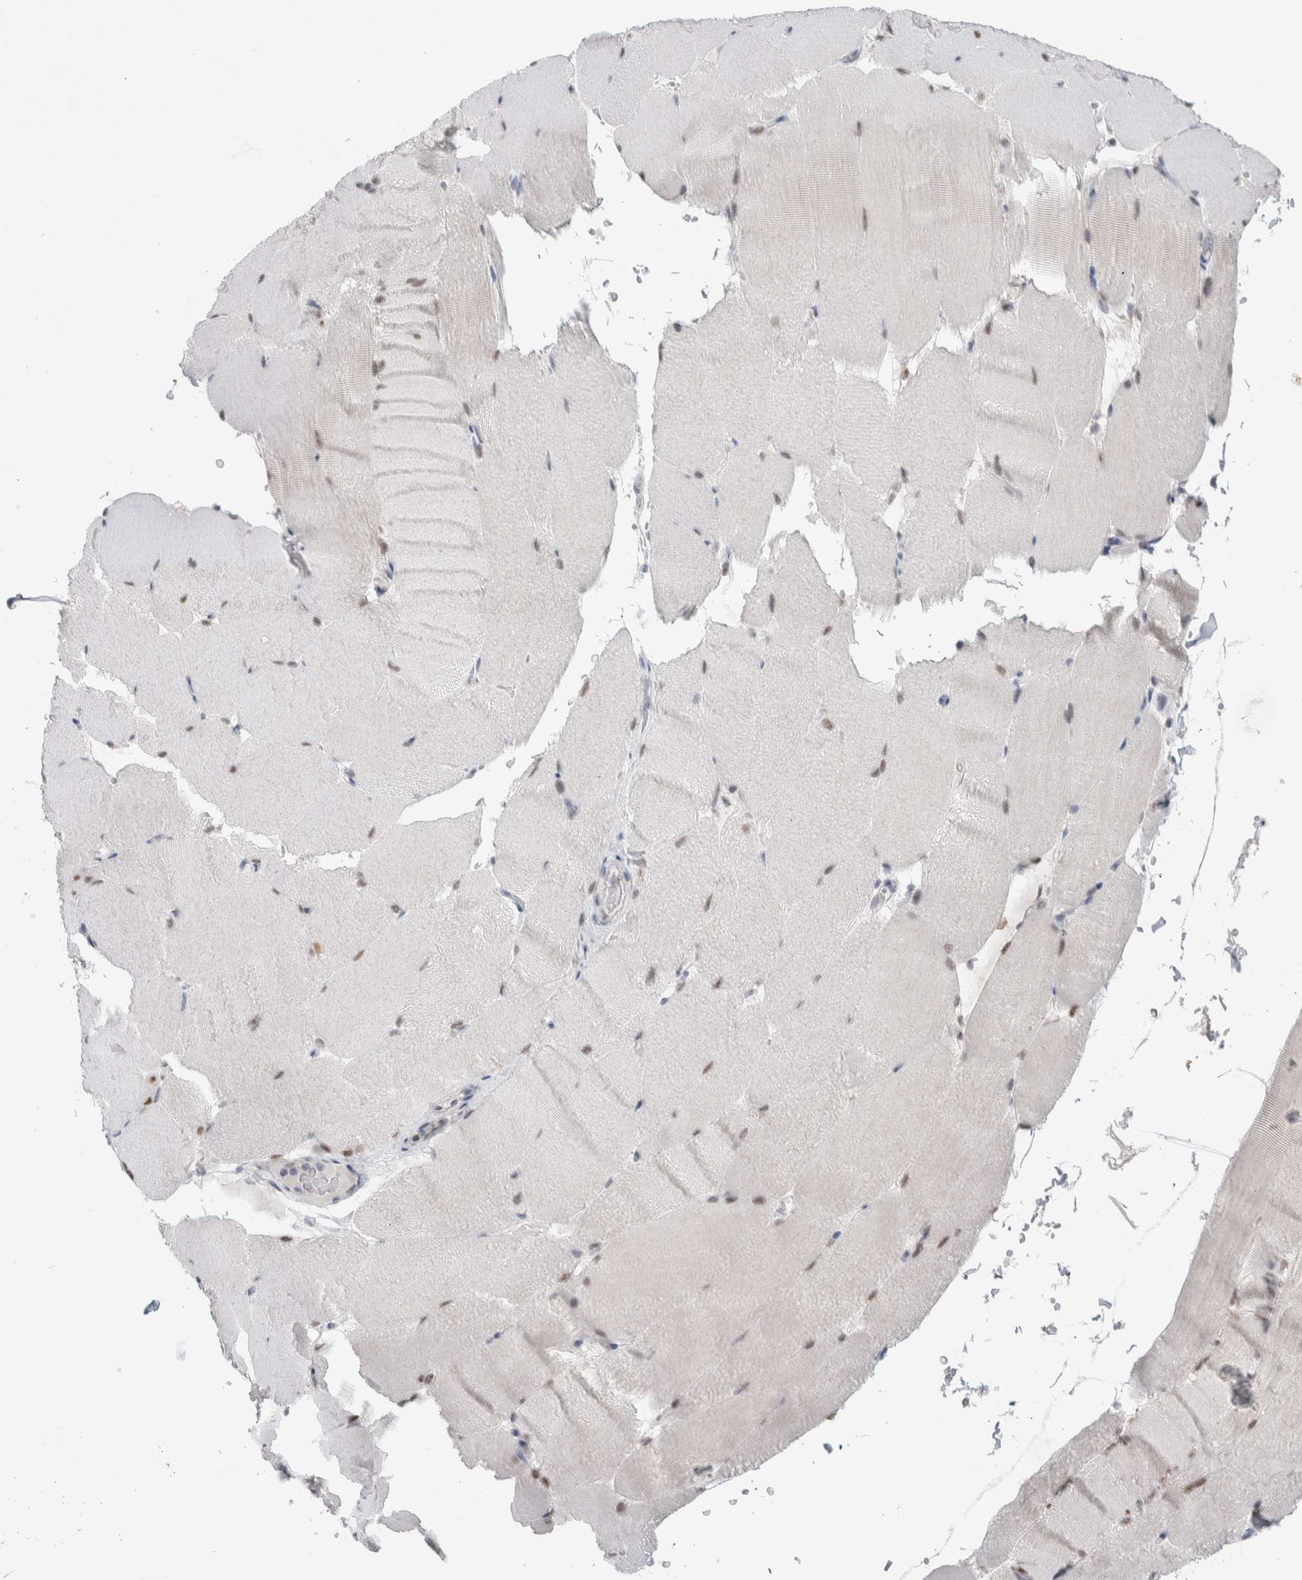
{"staining": {"intensity": "moderate", "quantity": "<25%", "location": "nuclear"}, "tissue": "skeletal muscle", "cell_type": "Myocytes", "image_type": "normal", "snomed": [{"axis": "morphology", "description": "Normal tissue, NOS"}, {"axis": "topography", "description": "Skeletal muscle"}, {"axis": "topography", "description": "Parathyroid gland"}], "caption": "Immunohistochemical staining of benign human skeletal muscle shows moderate nuclear protein expression in approximately <25% of myocytes.", "gene": "PRMT1", "patient": {"sex": "female", "age": 37}}